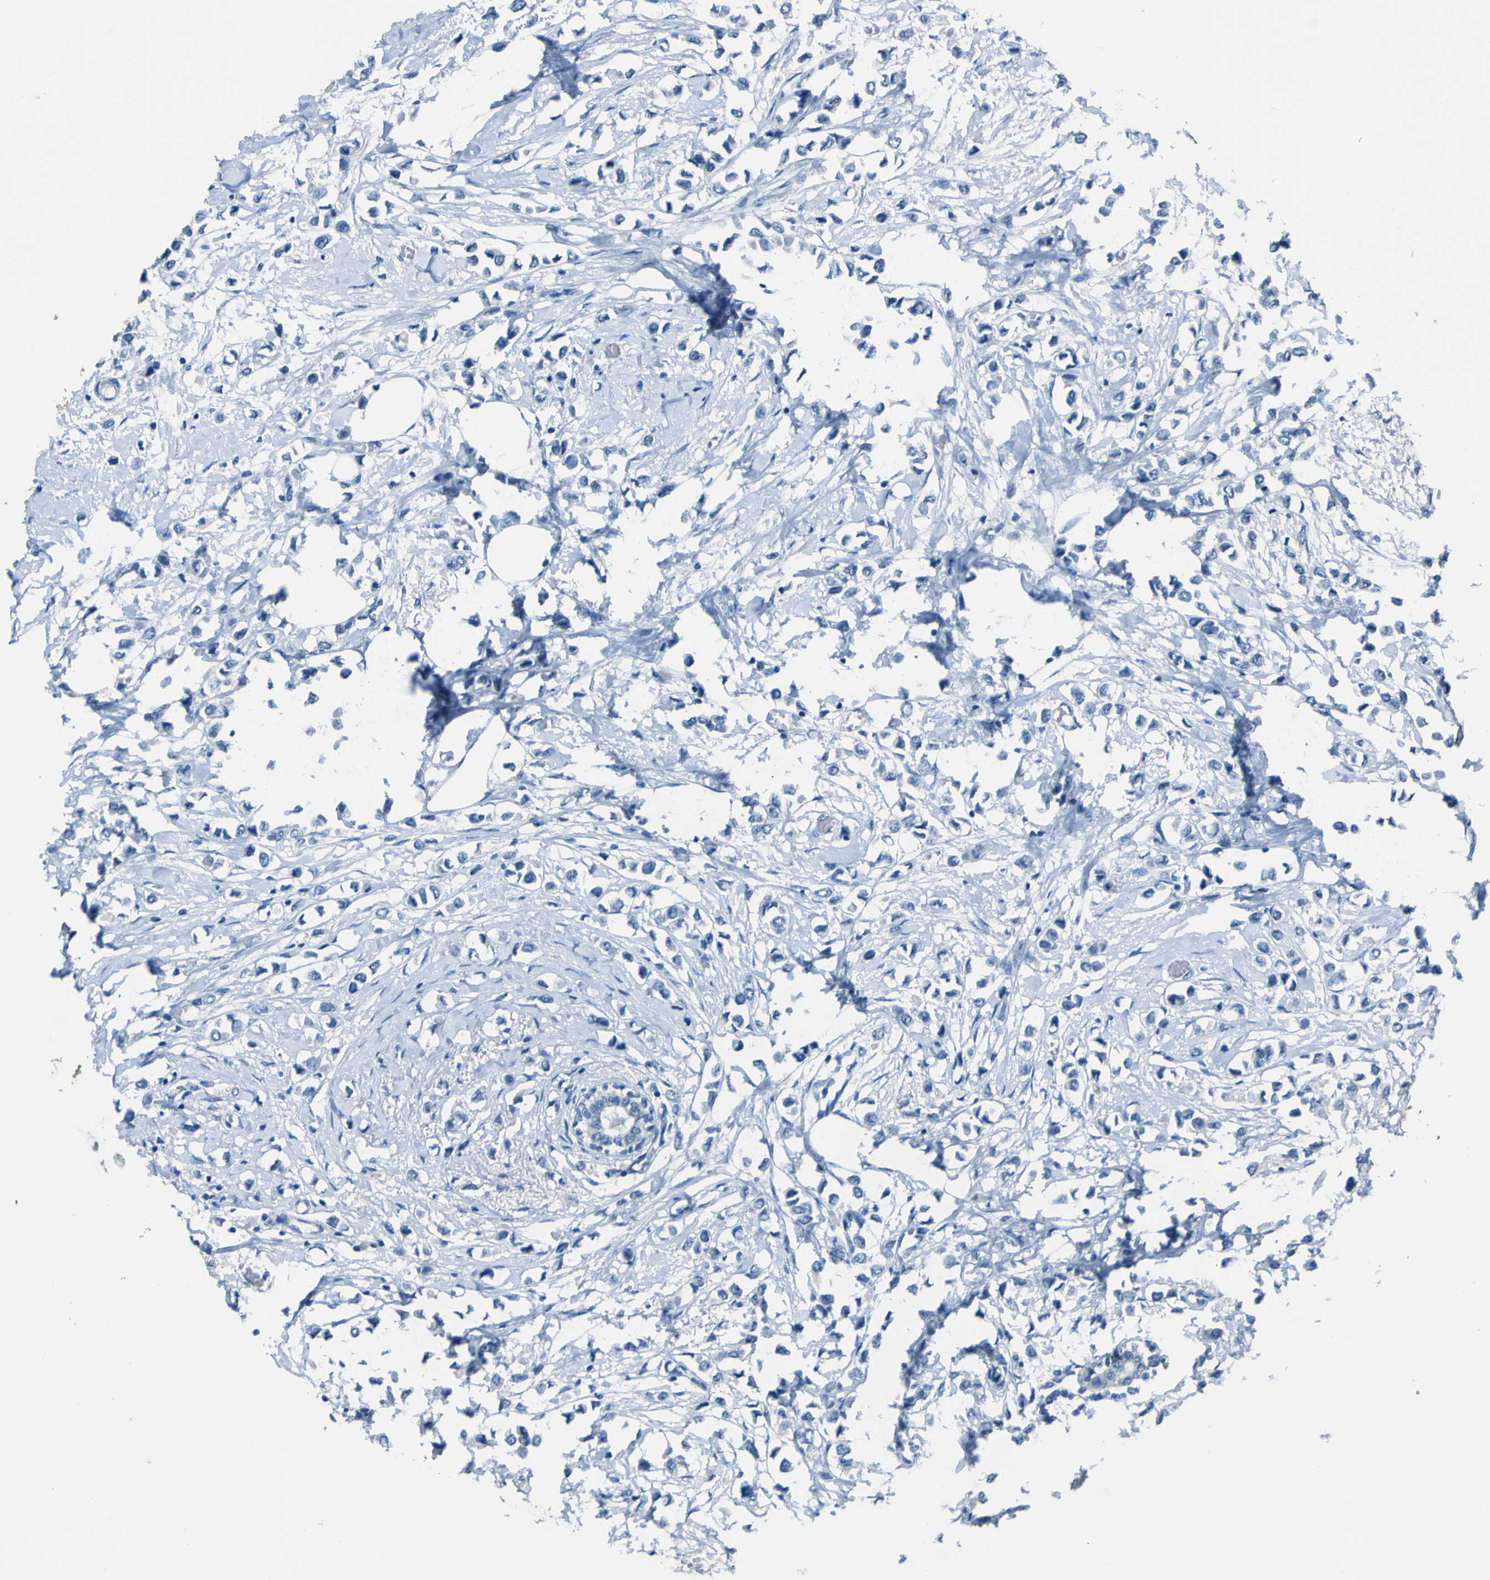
{"staining": {"intensity": "negative", "quantity": "none", "location": "none"}, "tissue": "breast cancer", "cell_type": "Tumor cells", "image_type": "cancer", "snomed": [{"axis": "morphology", "description": "Lobular carcinoma"}, {"axis": "topography", "description": "Breast"}], "caption": "IHC of breast cancer demonstrates no staining in tumor cells.", "gene": "PHKG1", "patient": {"sex": "female", "age": 51}}